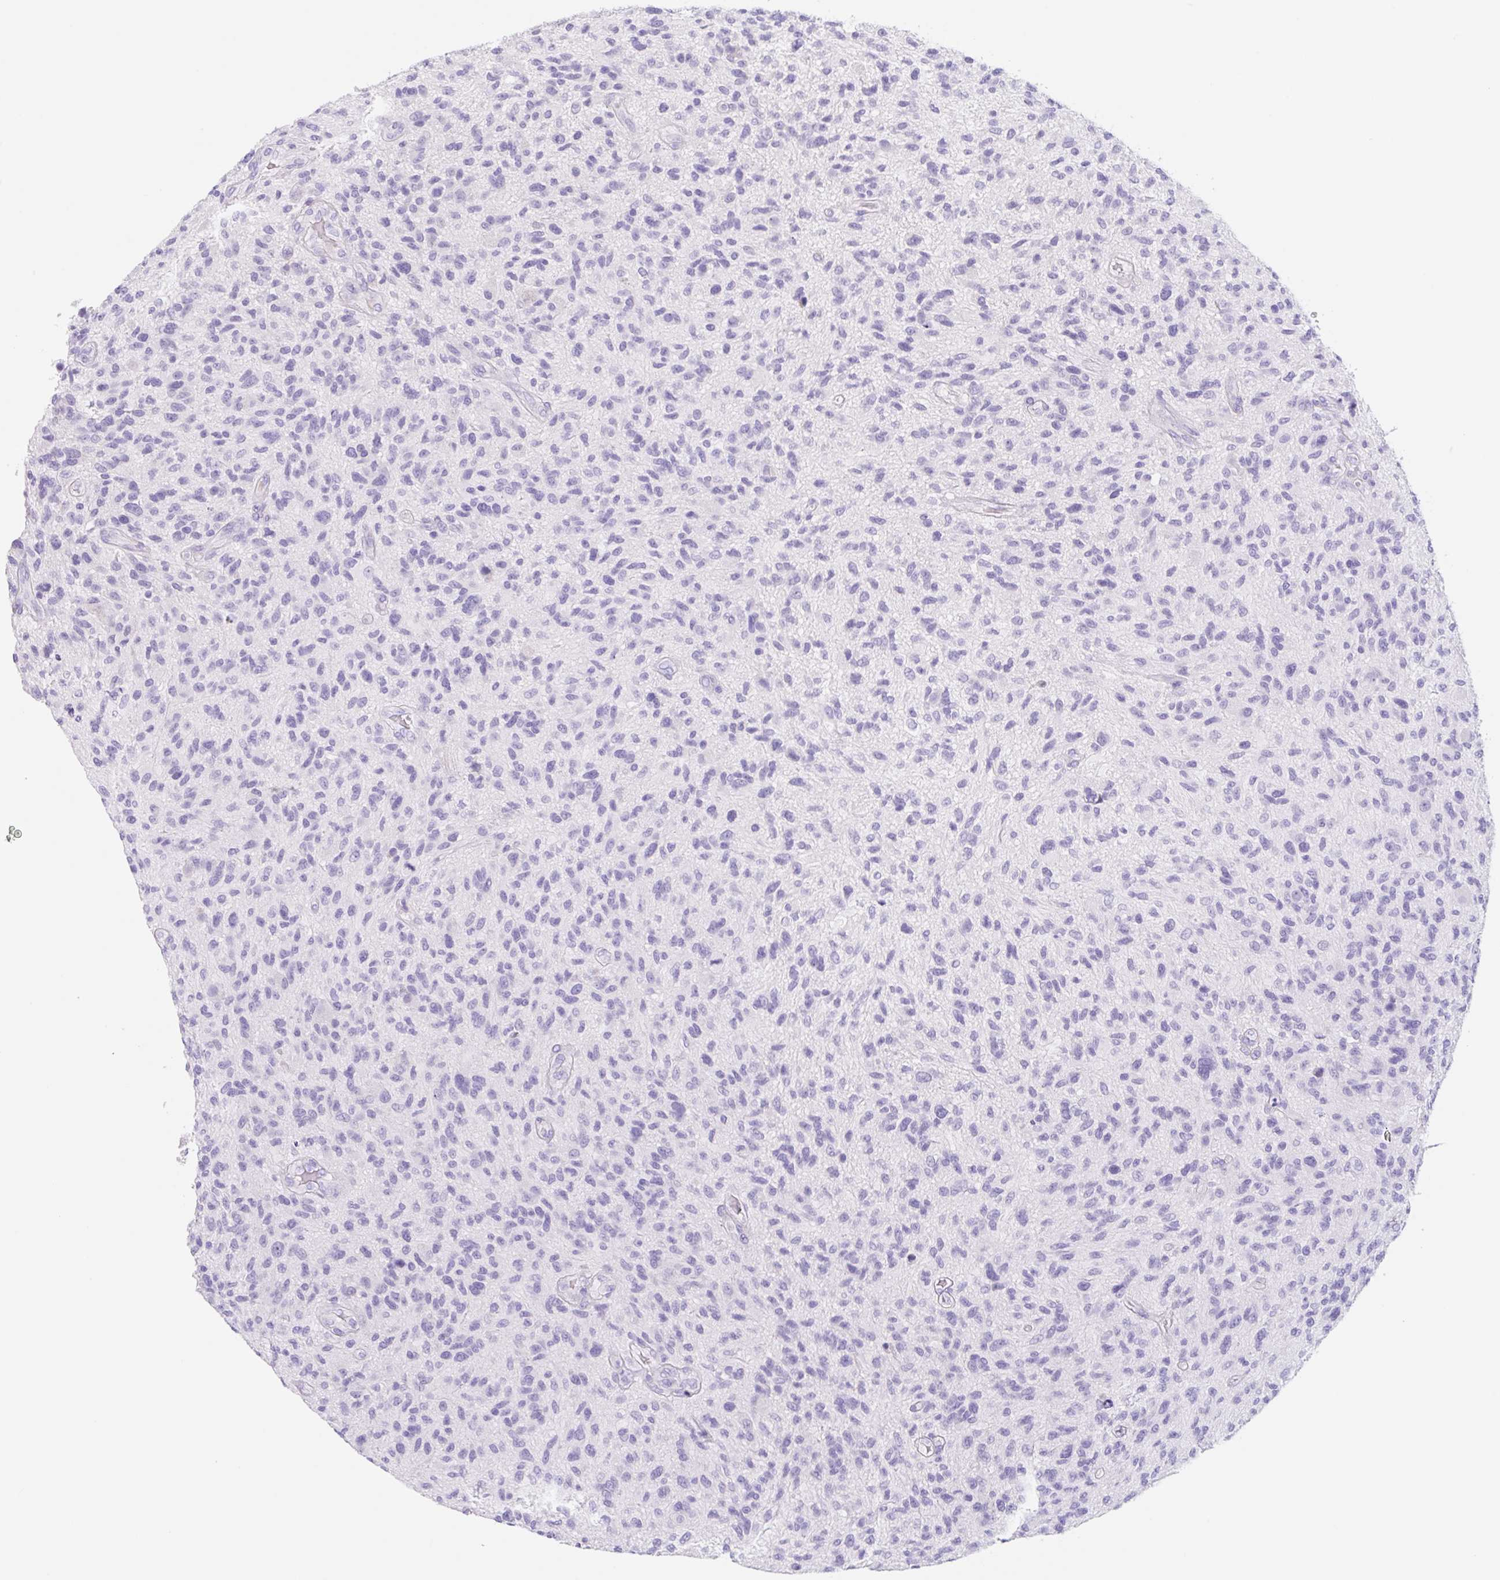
{"staining": {"intensity": "negative", "quantity": "none", "location": "none"}, "tissue": "glioma", "cell_type": "Tumor cells", "image_type": "cancer", "snomed": [{"axis": "morphology", "description": "Glioma, malignant, High grade"}, {"axis": "topography", "description": "Brain"}], "caption": "A histopathology image of human glioma is negative for staining in tumor cells. (DAB immunohistochemistry (IHC) with hematoxylin counter stain).", "gene": "KLK8", "patient": {"sex": "male", "age": 47}}